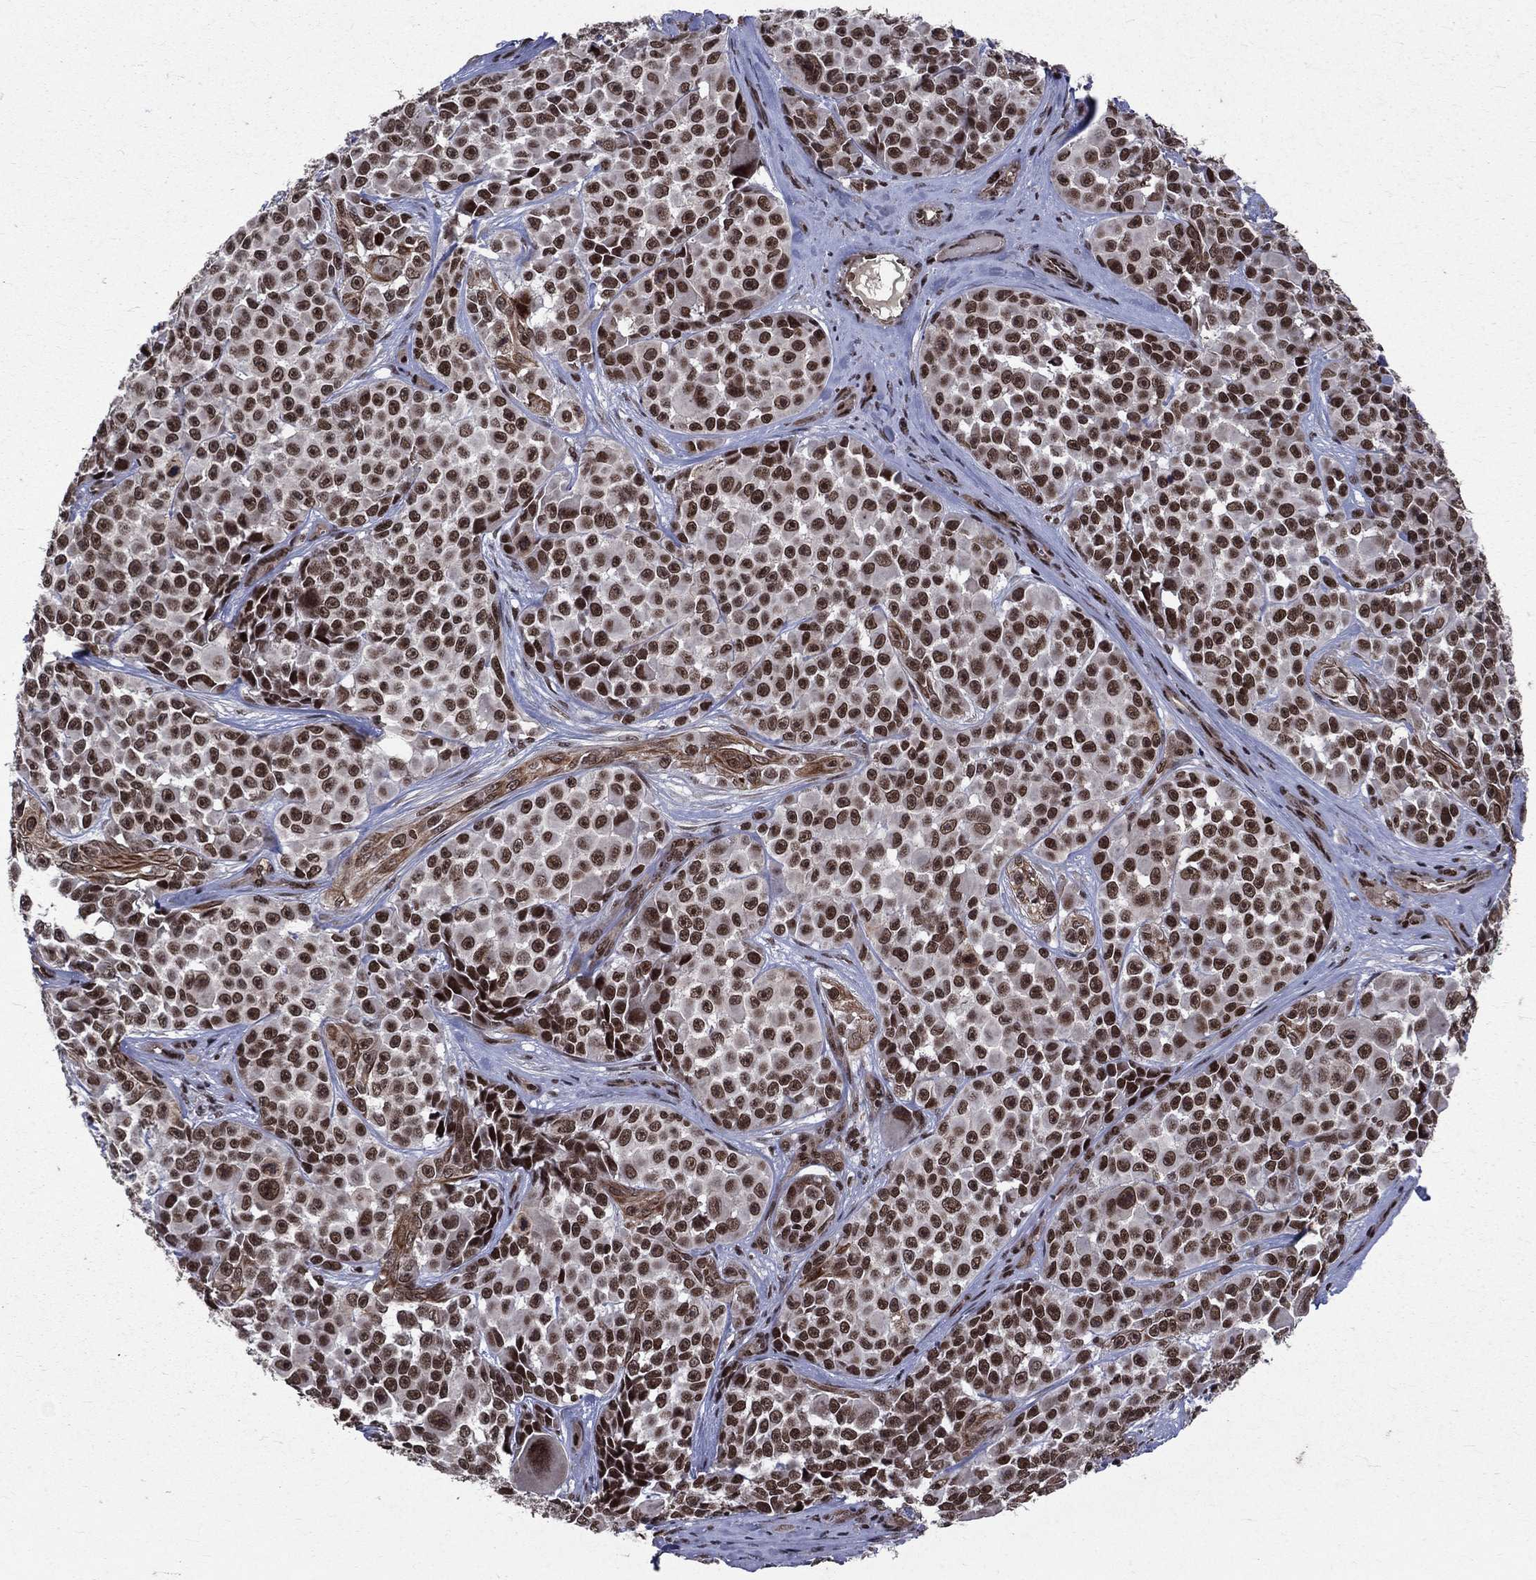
{"staining": {"intensity": "strong", "quantity": ">75%", "location": "nuclear"}, "tissue": "melanoma", "cell_type": "Tumor cells", "image_type": "cancer", "snomed": [{"axis": "morphology", "description": "Malignant melanoma, NOS"}, {"axis": "topography", "description": "Skin"}], "caption": "An image of human melanoma stained for a protein shows strong nuclear brown staining in tumor cells.", "gene": "SMC3", "patient": {"sex": "female", "age": 88}}